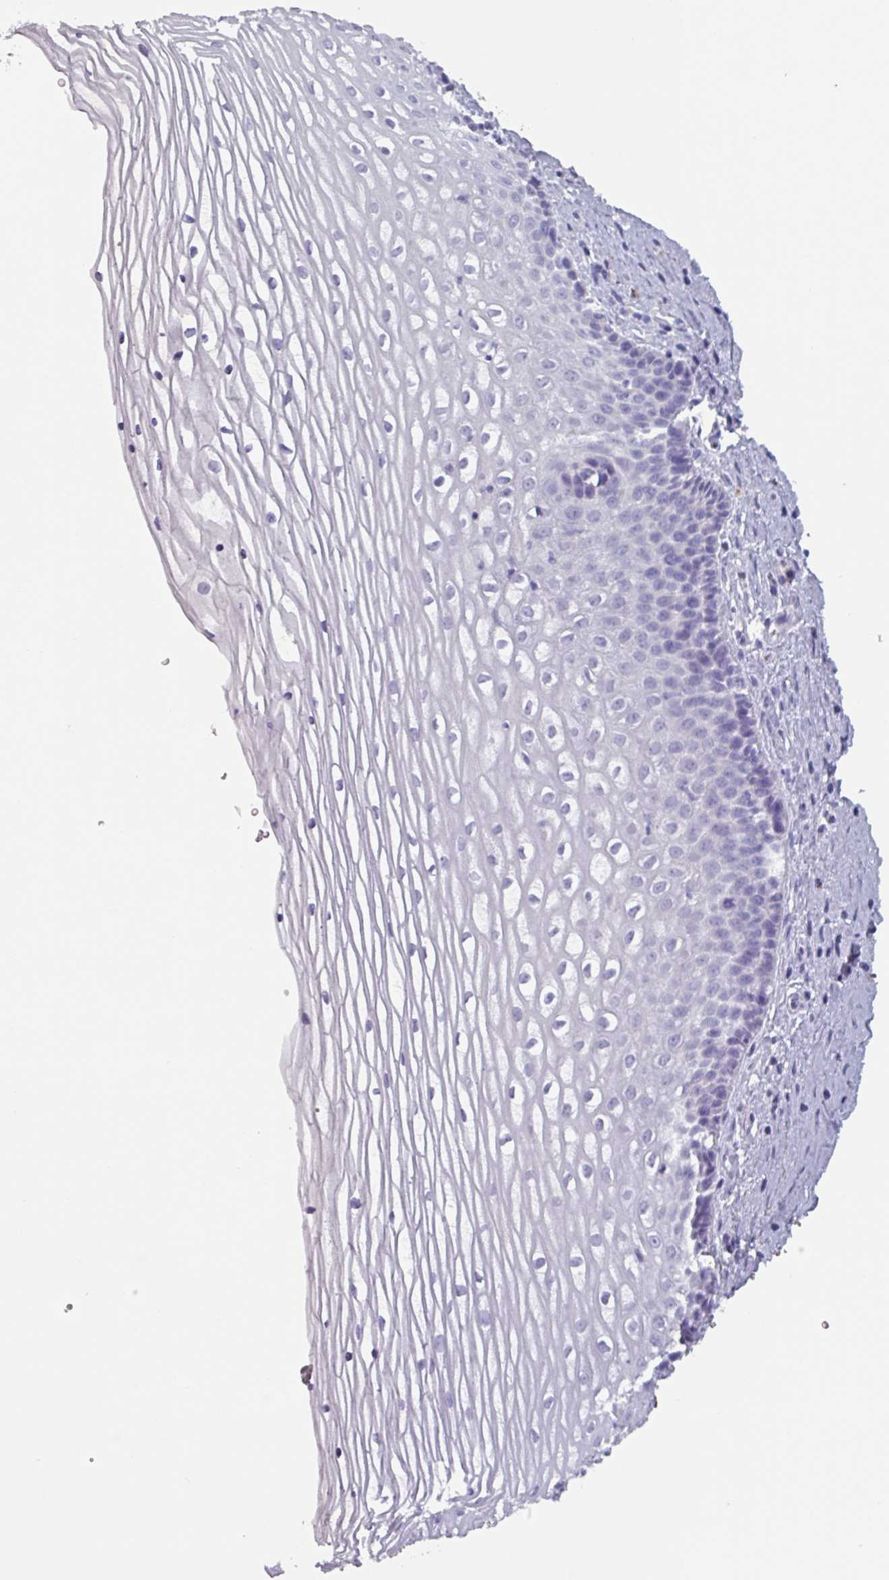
{"staining": {"intensity": "negative", "quantity": "none", "location": "none"}, "tissue": "cervix", "cell_type": "Glandular cells", "image_type": "normal", "snomed": [{"axis": "morphology", "description": "Normal tissue, NOS"}, {"axis": "topography", "description": "Cervix"}], "caption": "The immunohistochemistry photomicrograph has no significant staining in glandular cells of cervix. (DAB (3,3'-diaminobenzidine) IHC visualized using brightfield microscopy, high magnification).", "gene": "OR2T10", "patient": {"sex": "female", "age": 47}}